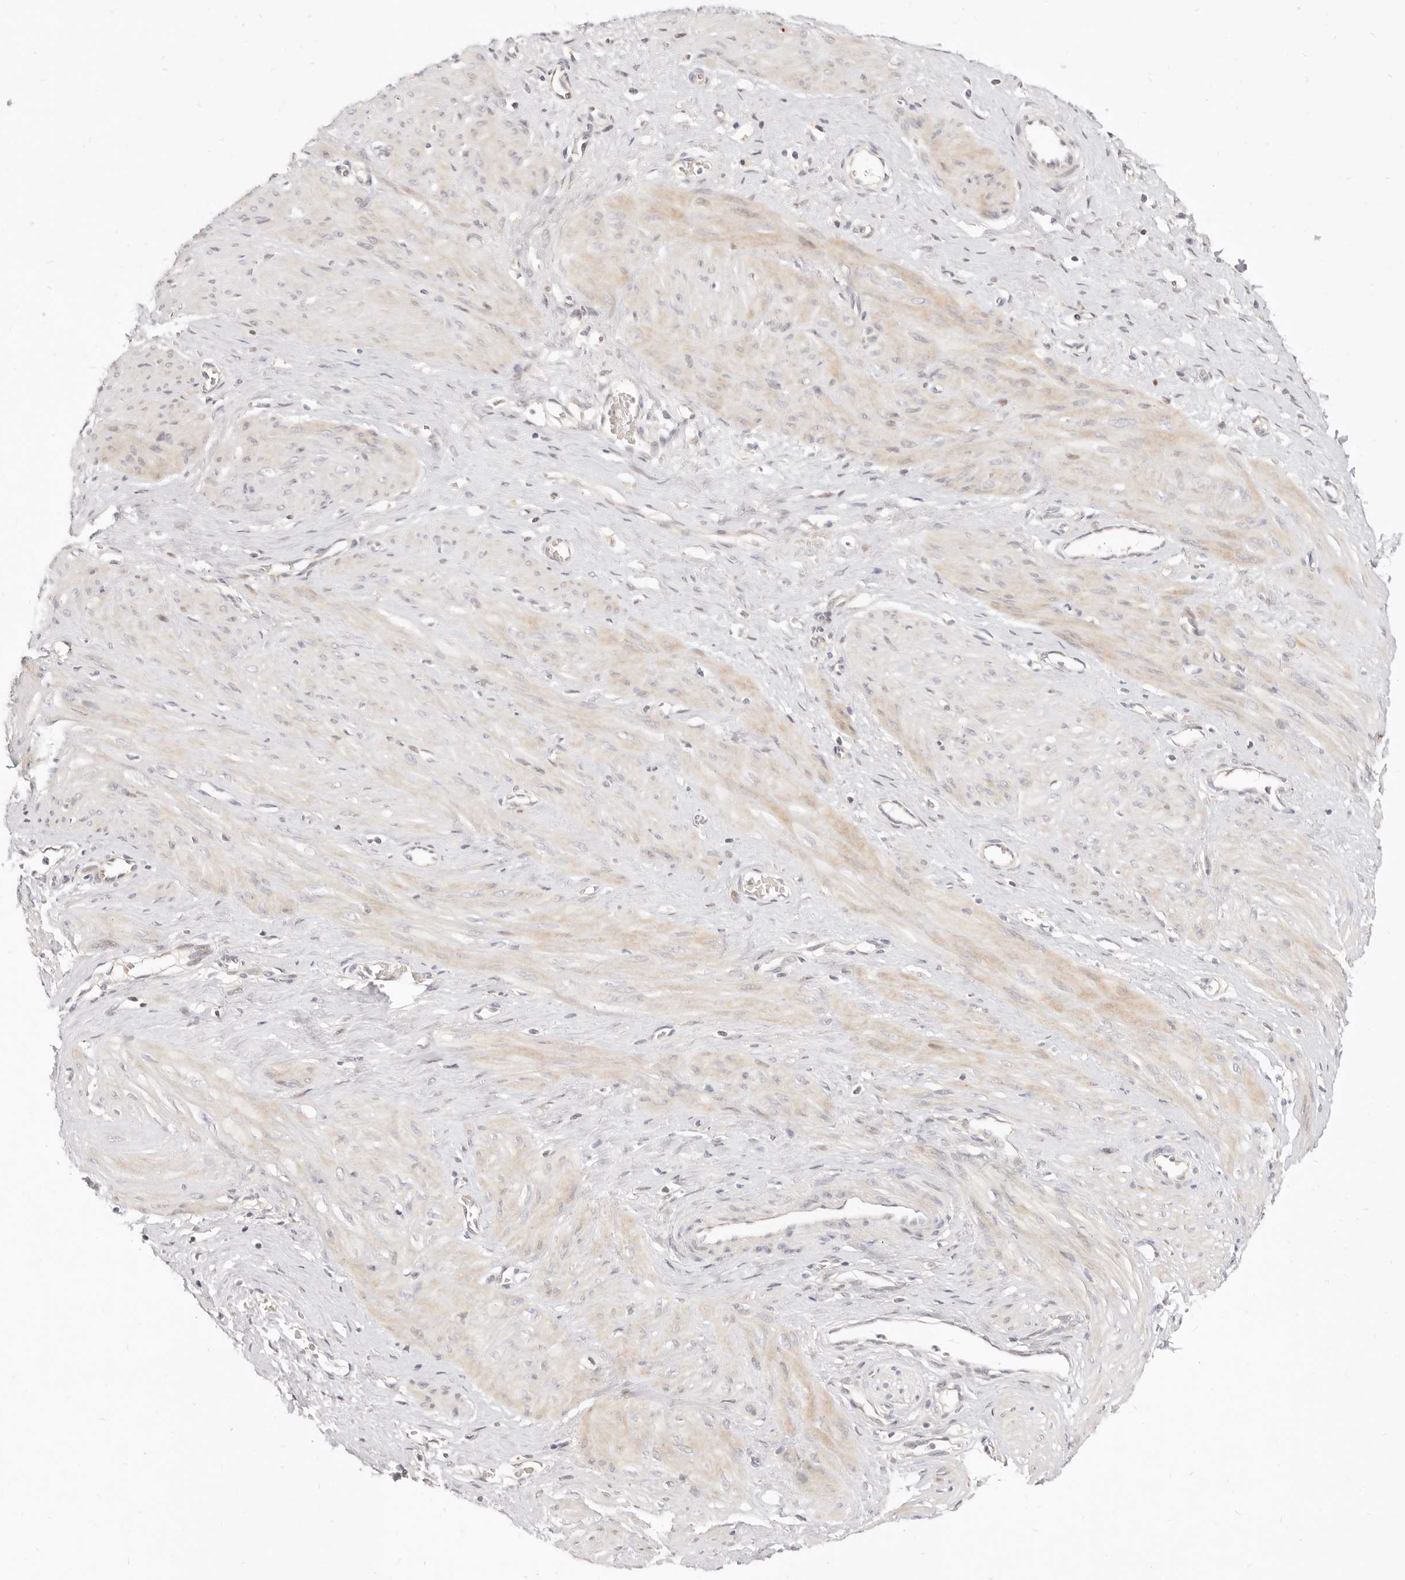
{"staining": {"intensity": "weak", "quantity": "<25%", "location": "cytoplasmic/membranous"}, "tissue": "smooth muscle", "cell_type": "Smooth muscle cells", "image_type": "normal", "snomed": [{"axis": "morphology", "description": "Normal tissue, NOS"}, {"axis": "topography", "description": "Endometrium"}], "caption": "The immunohistochemistry (IHC) histopathology image has no significant staining in smooth muscle cells of smooth muscle.", "gene": "LTB4R2", "patient": {"sex": "female", "age": 33}}